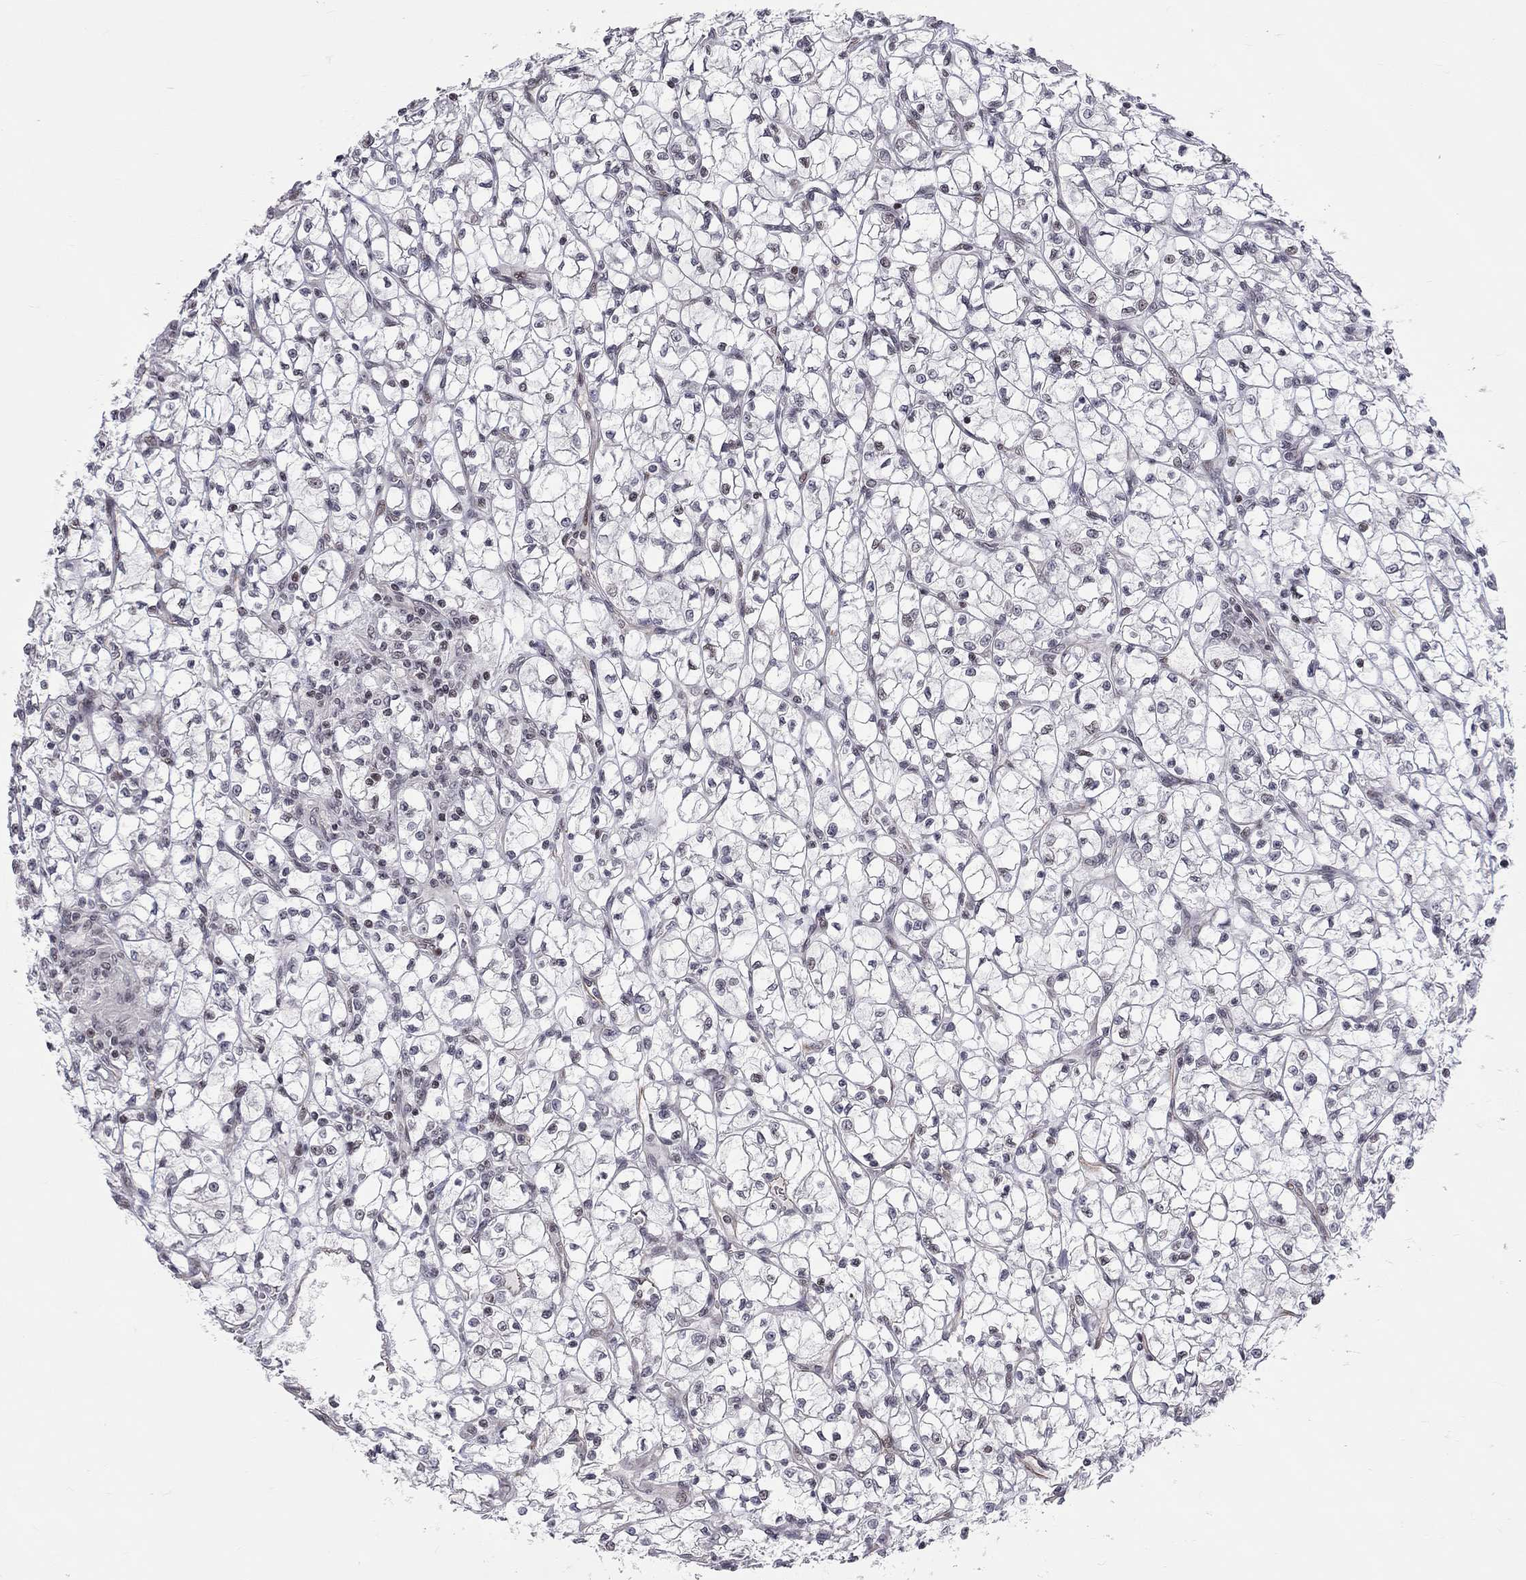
{"staining": {"intensity": "negative", "quantity": "none", "location": "none"}, "tissue": "renal cancer", "cell_type": "Tumor cells", "image_type": "cancer", "snomed": [{"axis": "morphology", "description": "Adenocarcinoma, NOS"}, {"axis": "topography", "description": "Kidney"}], "caption": "High magnification brightfield microscopy of renal cancer stained with DAB (brown) and counterstained with hematoxylin (blue): tumor cells show no significant positivity. The staining is performed using DAB brown chromogen with nuclei counter-stained in using hematoxylin.", "gene": "MTNR1B", "patient": {"sex": "female", "age": 64}}